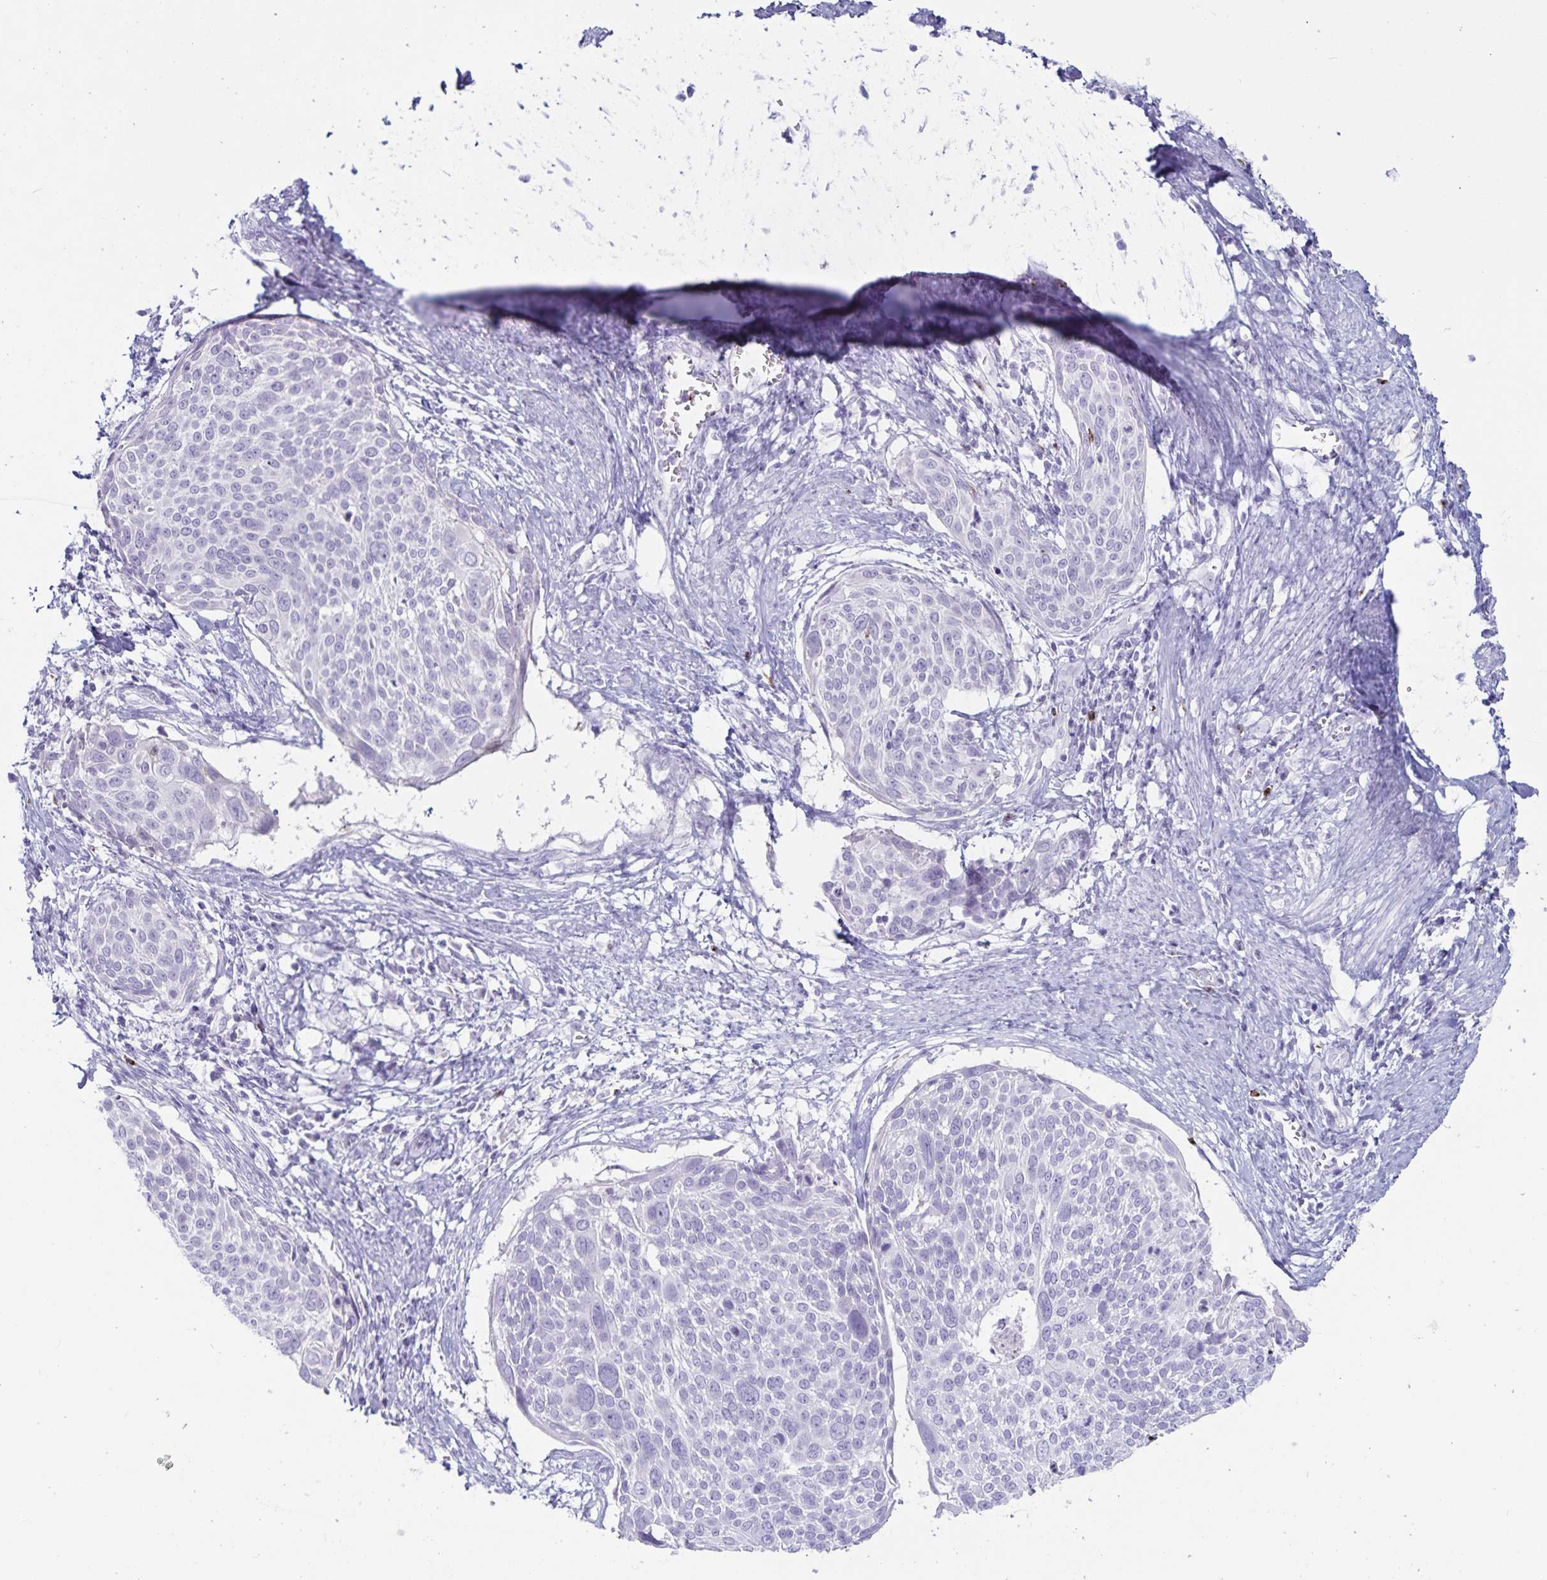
{"staining": {"intensity": "negative", "quantity": "none", "location": "none"}, "tissue": "cervical cancer", "cell_type": "Tumor cells", "image_type": "cancer", "snomed": [{"axis": "morphology", "description": "Squamous cell carcinoma, NOS"}, {"axis": "topography", "description": "Cervix"}], "caption": "The micrograph demonstrates no staining of tumor cells in squamous cell carcinoma (cervical).", "gene": "GNLY", "patient": {"sex": "female", "age": 39}}